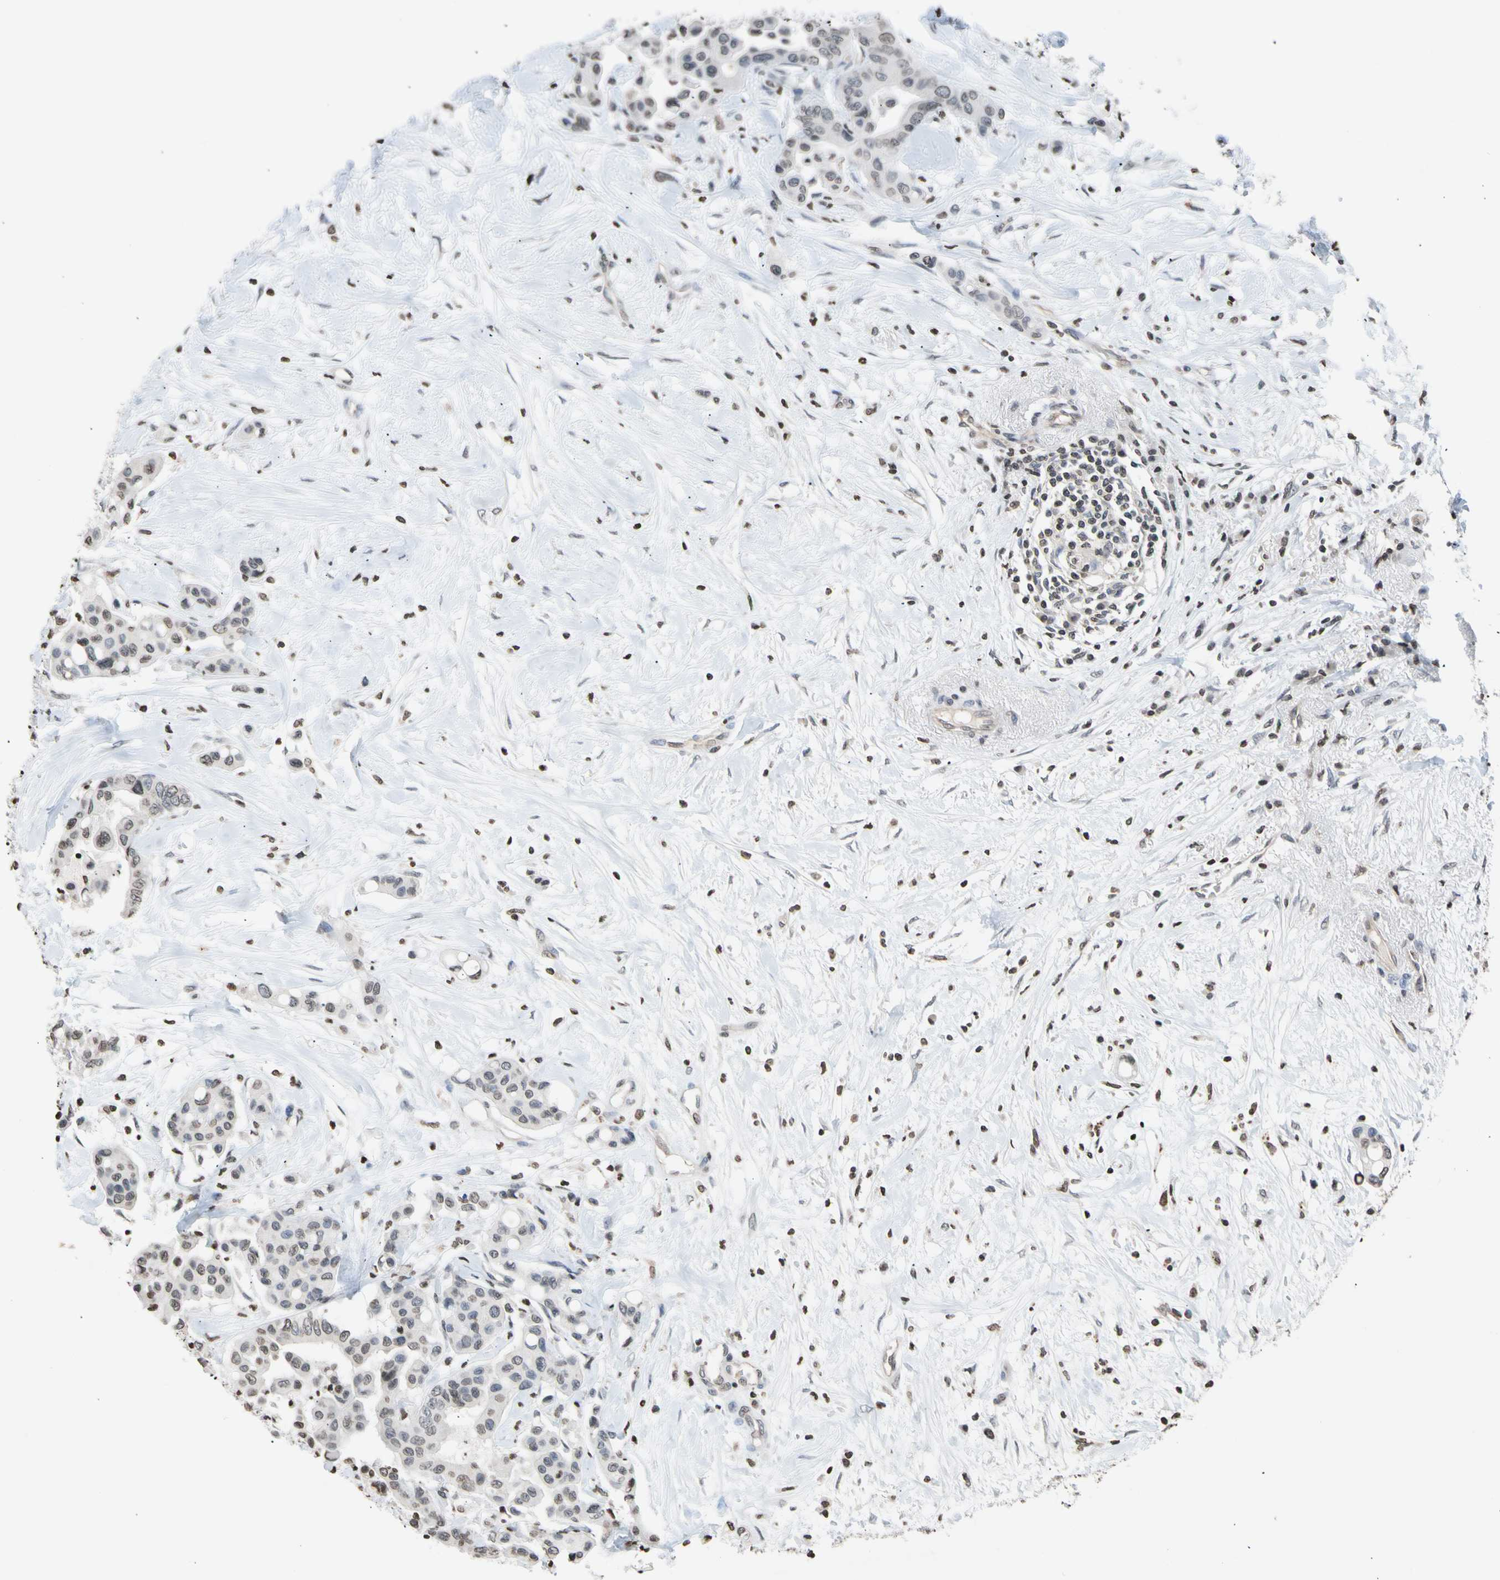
{"staining": {"intensity": "negative", "quantity": "none", "location": "none"}, "tissue": "colorectal cancer", "cell_type": "Tumor cells", "image_type": "cancer", "snomed": [{"axis": "morphology", "description": "Normal tissue, NOS"}, {"axis": "morphology", "description": "Adenocarcinoma, NOS"}, {"axis": "topography", "description": "Colon"}], "caption": "Immunohistochemistry (IHC) image of adenocarcinoma (colorectal) stained for a protein (brown), which demonstrates no staining in tumor cells.", "gene": "GPX4", "patient": {"sex": "male", "age": 82}}